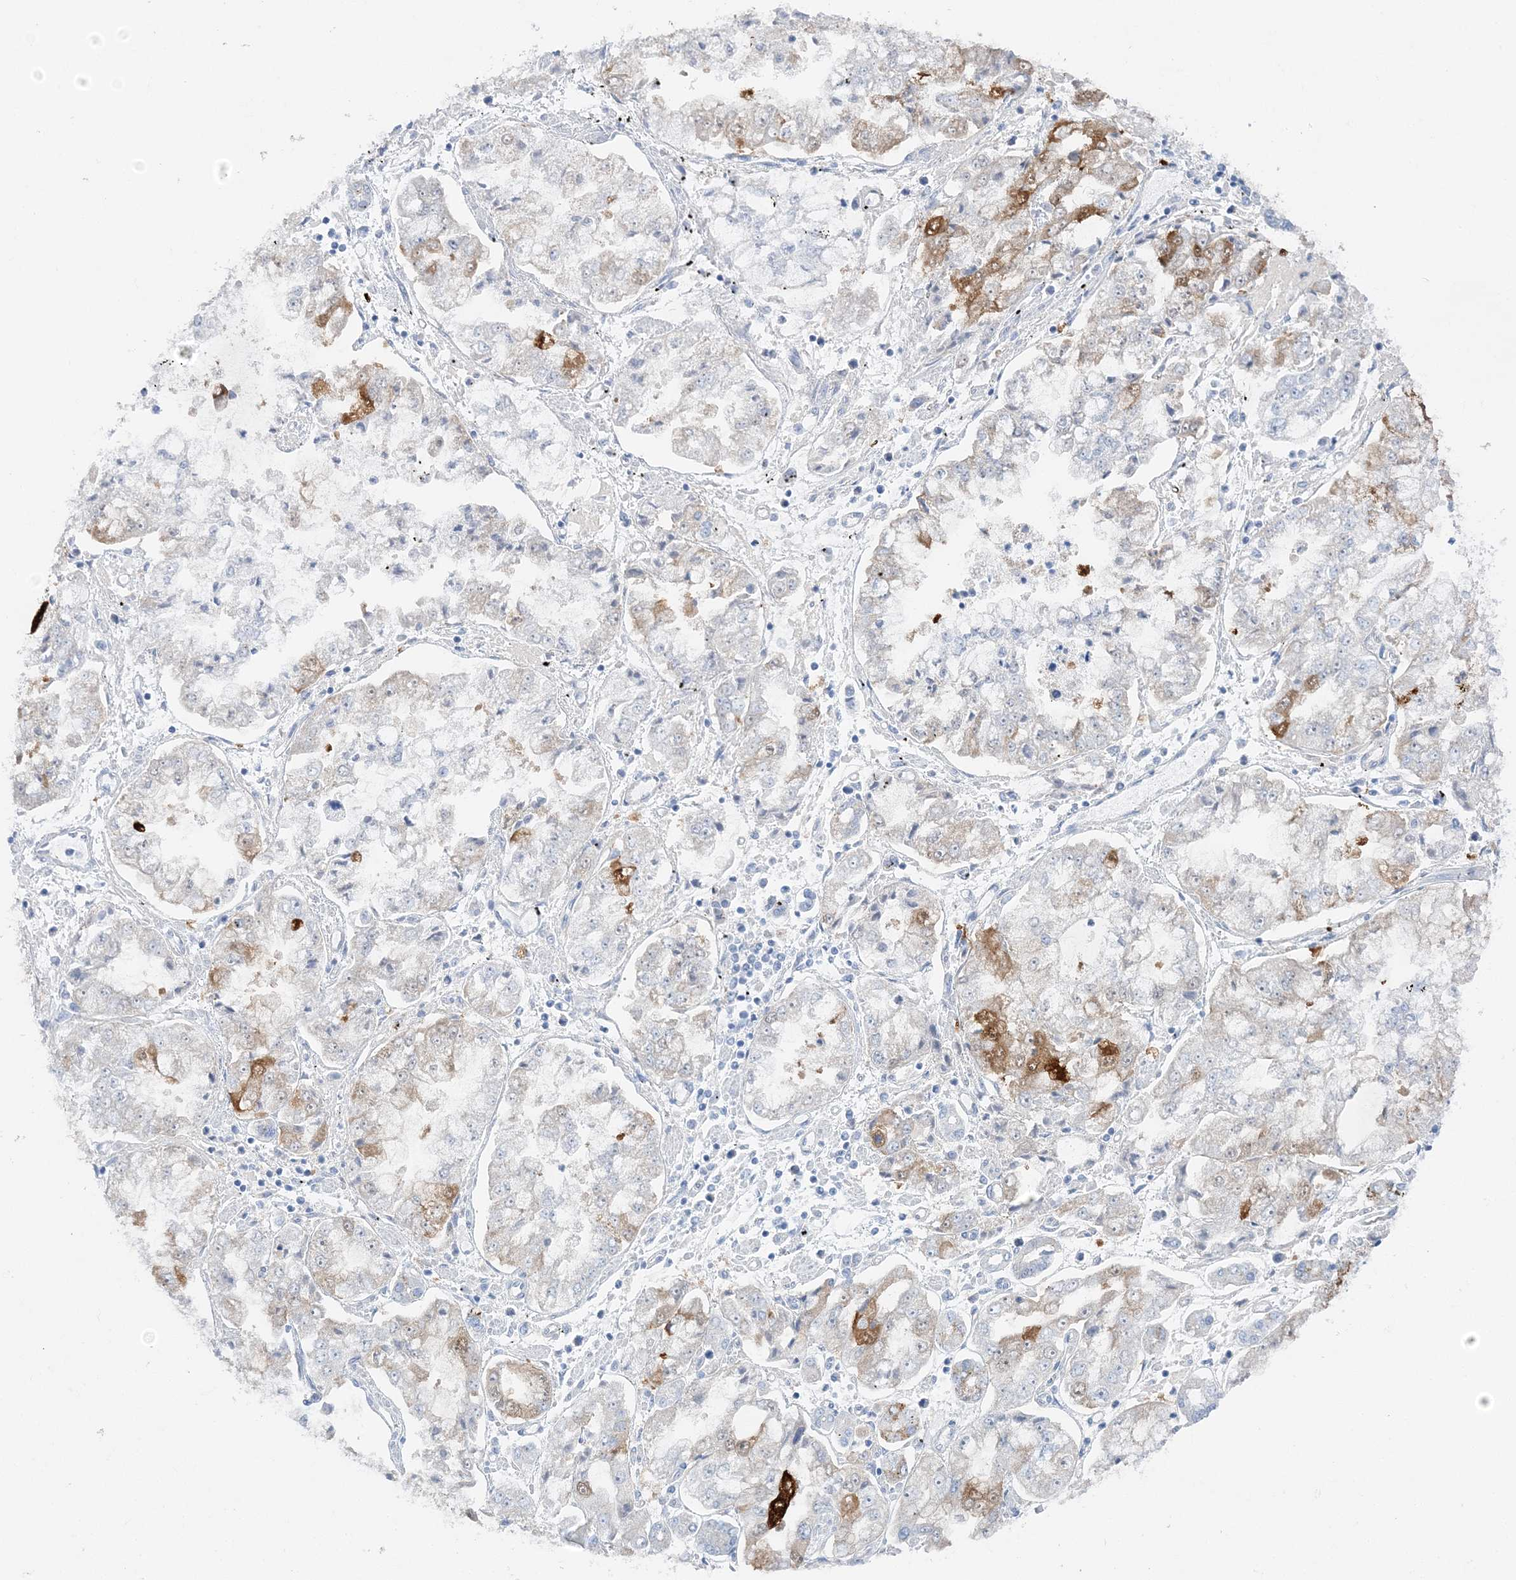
{"staining": {"intensity": "moderate", "quantity": "<25%", "location": "cytoplasmic/membranous"}, "tissue": "stomach cancer", "cell_type": "Tumor cells", "image_type": "cancer", "snomed": [{"axis": "morphology", "description": "Adenocarcinoma, NOS"}, {"axis": "topography", "description": "Stomach"}], "caption": "The immunohistochemical stain highlights moderate cytoplasmic/membranous positivity in tumor cells of stomach cancer (adenocarcinoma) tissue.", "gene": "HMGCS1", "patient": {"sex": "male", "age": 76}}